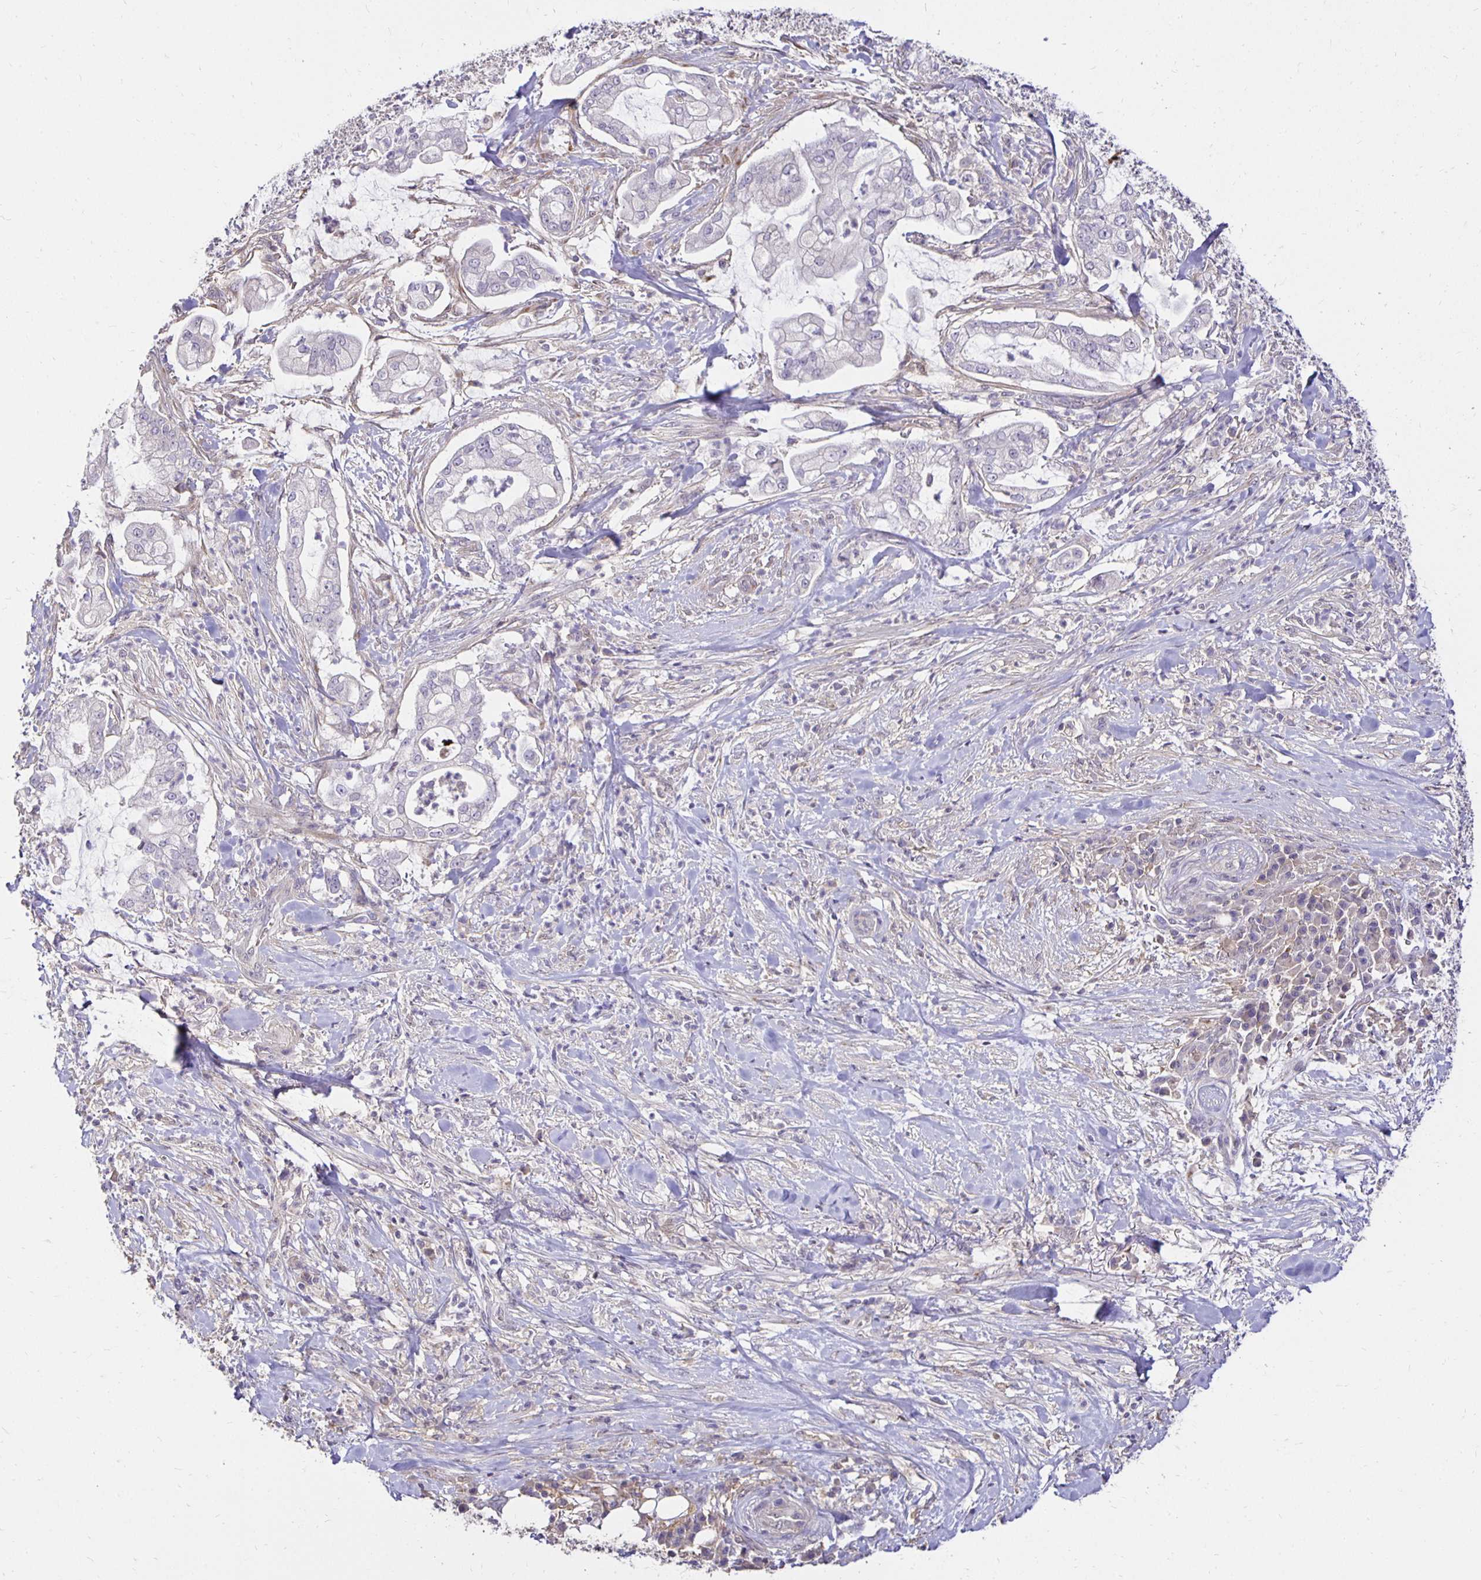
{"staining": {"intensity": "negative", "quantity": "none", "location": "none"}, "tissue": "pancreatic cancer", "cell_type": "Tumor cells", "image_type": "cancer", "snomed": [{"axis": "morphology", "description": "Adenocarcinoma, NOS"}, {"axis": "topography", "description": "Pancreas"}], "caption": "Human pancreatic cancer (adenocarcinoma) stained for a protein using immunohistochemistry (IHC) shows no expression in tumor cells.", "gene": "PNPLA3", "patient": {"sex": "female", "age": 69}}